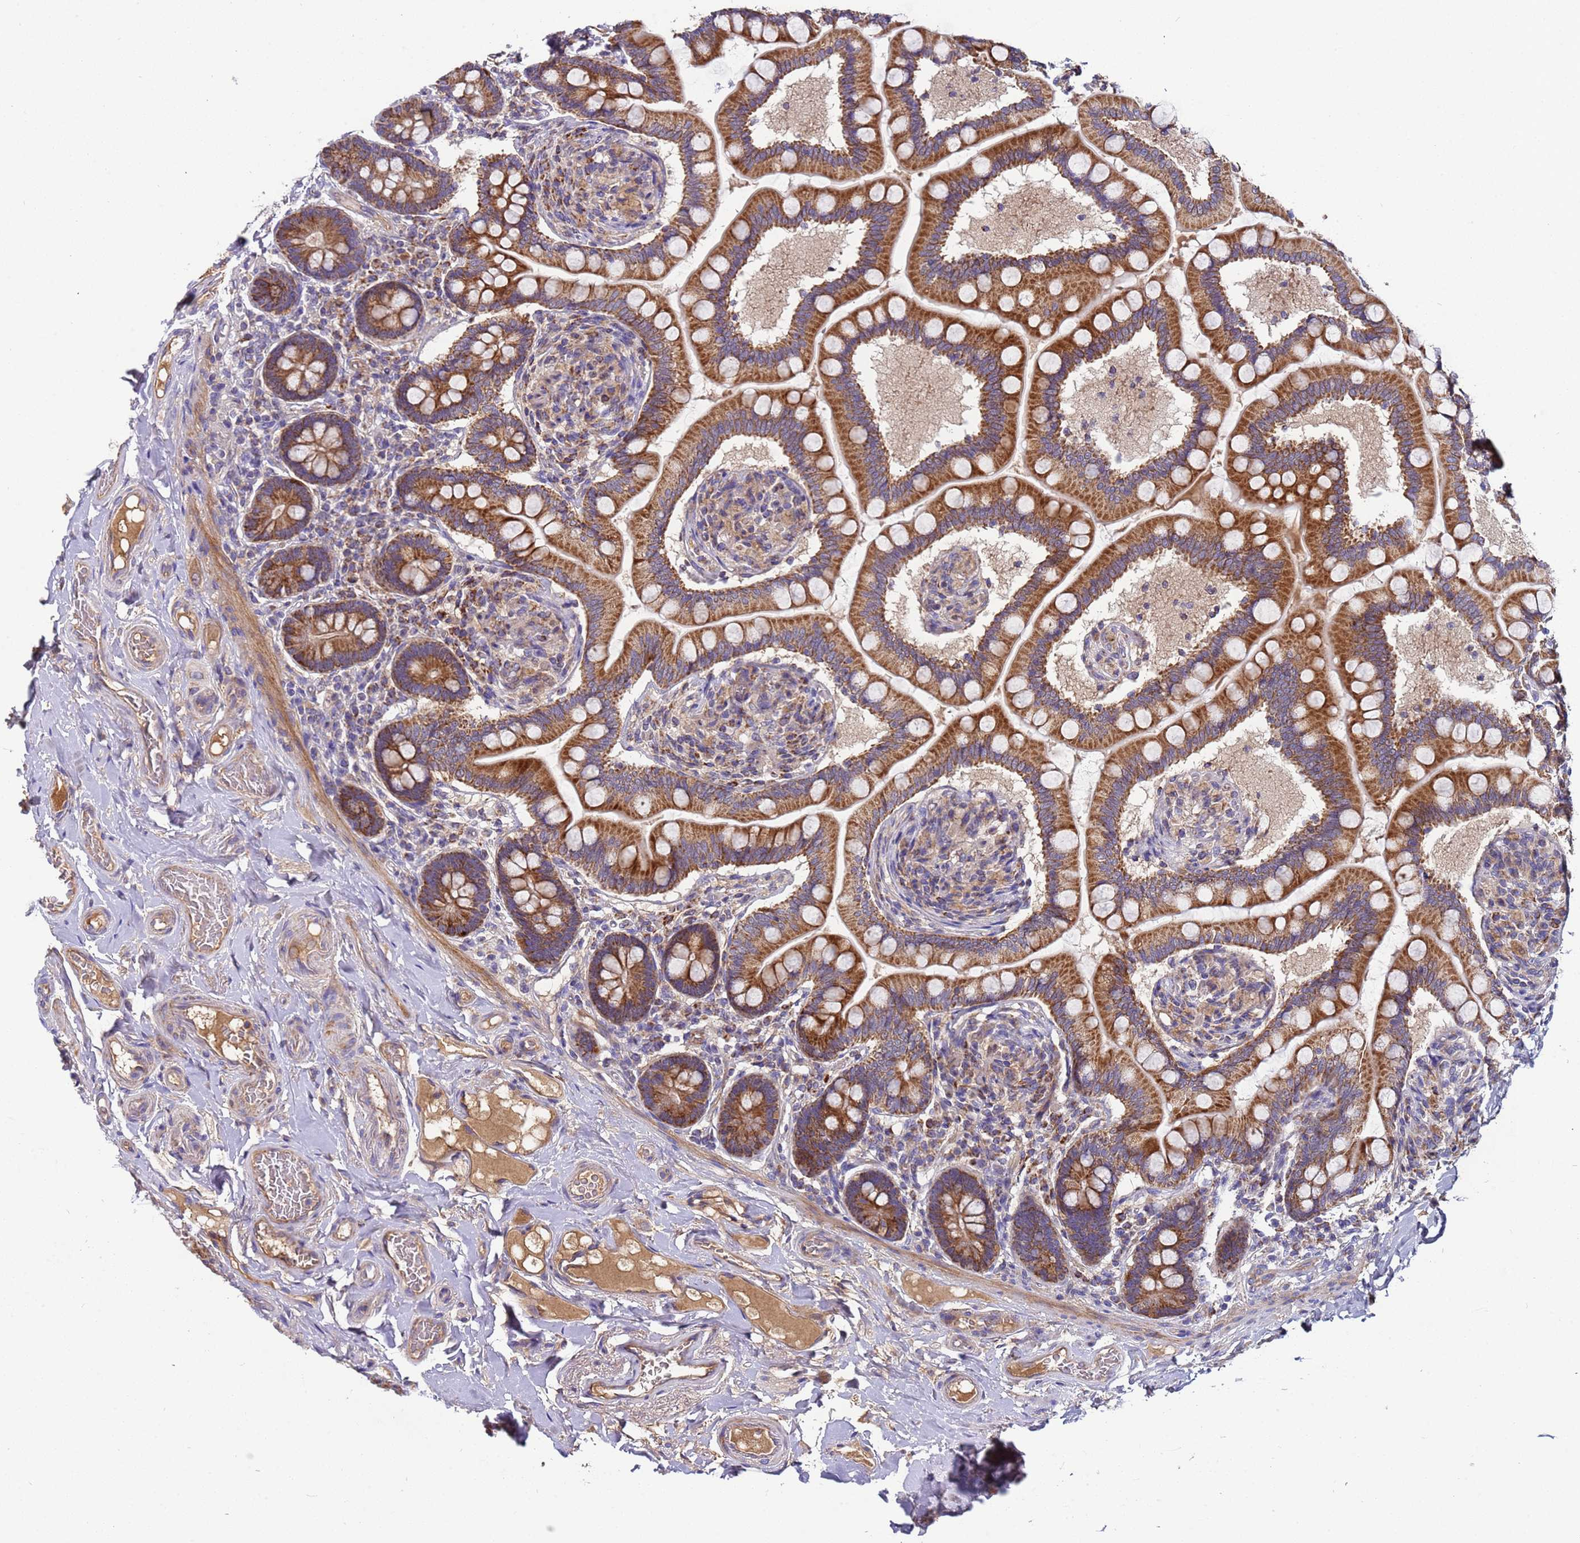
{"staining": {"intensity": "strong", "quantity": ">75%", "location": "cytoplasmic/membranous"}, "tissue": "small intestine", "cell_type": "Glandular cells", "image_type": "normal", "snomed": [{"axis": "morphology", "description": "Normal tissue, NOS"}, {"axis": "topography", "description": "Small intestine"}], "caption": "The histopathology image demonstrates immunohistochemical staining of unremarkable small intestine. There is strong cytoplasmic/membranous staining is seen in about >75% of glandular cells. The staining is performed using DAB brown chromogen to label protein expression. The nuclei are counter-stained blue using hematoxylin.", "gene": "TMEM126A", "patient": {"sex": "female", "age": 64}}